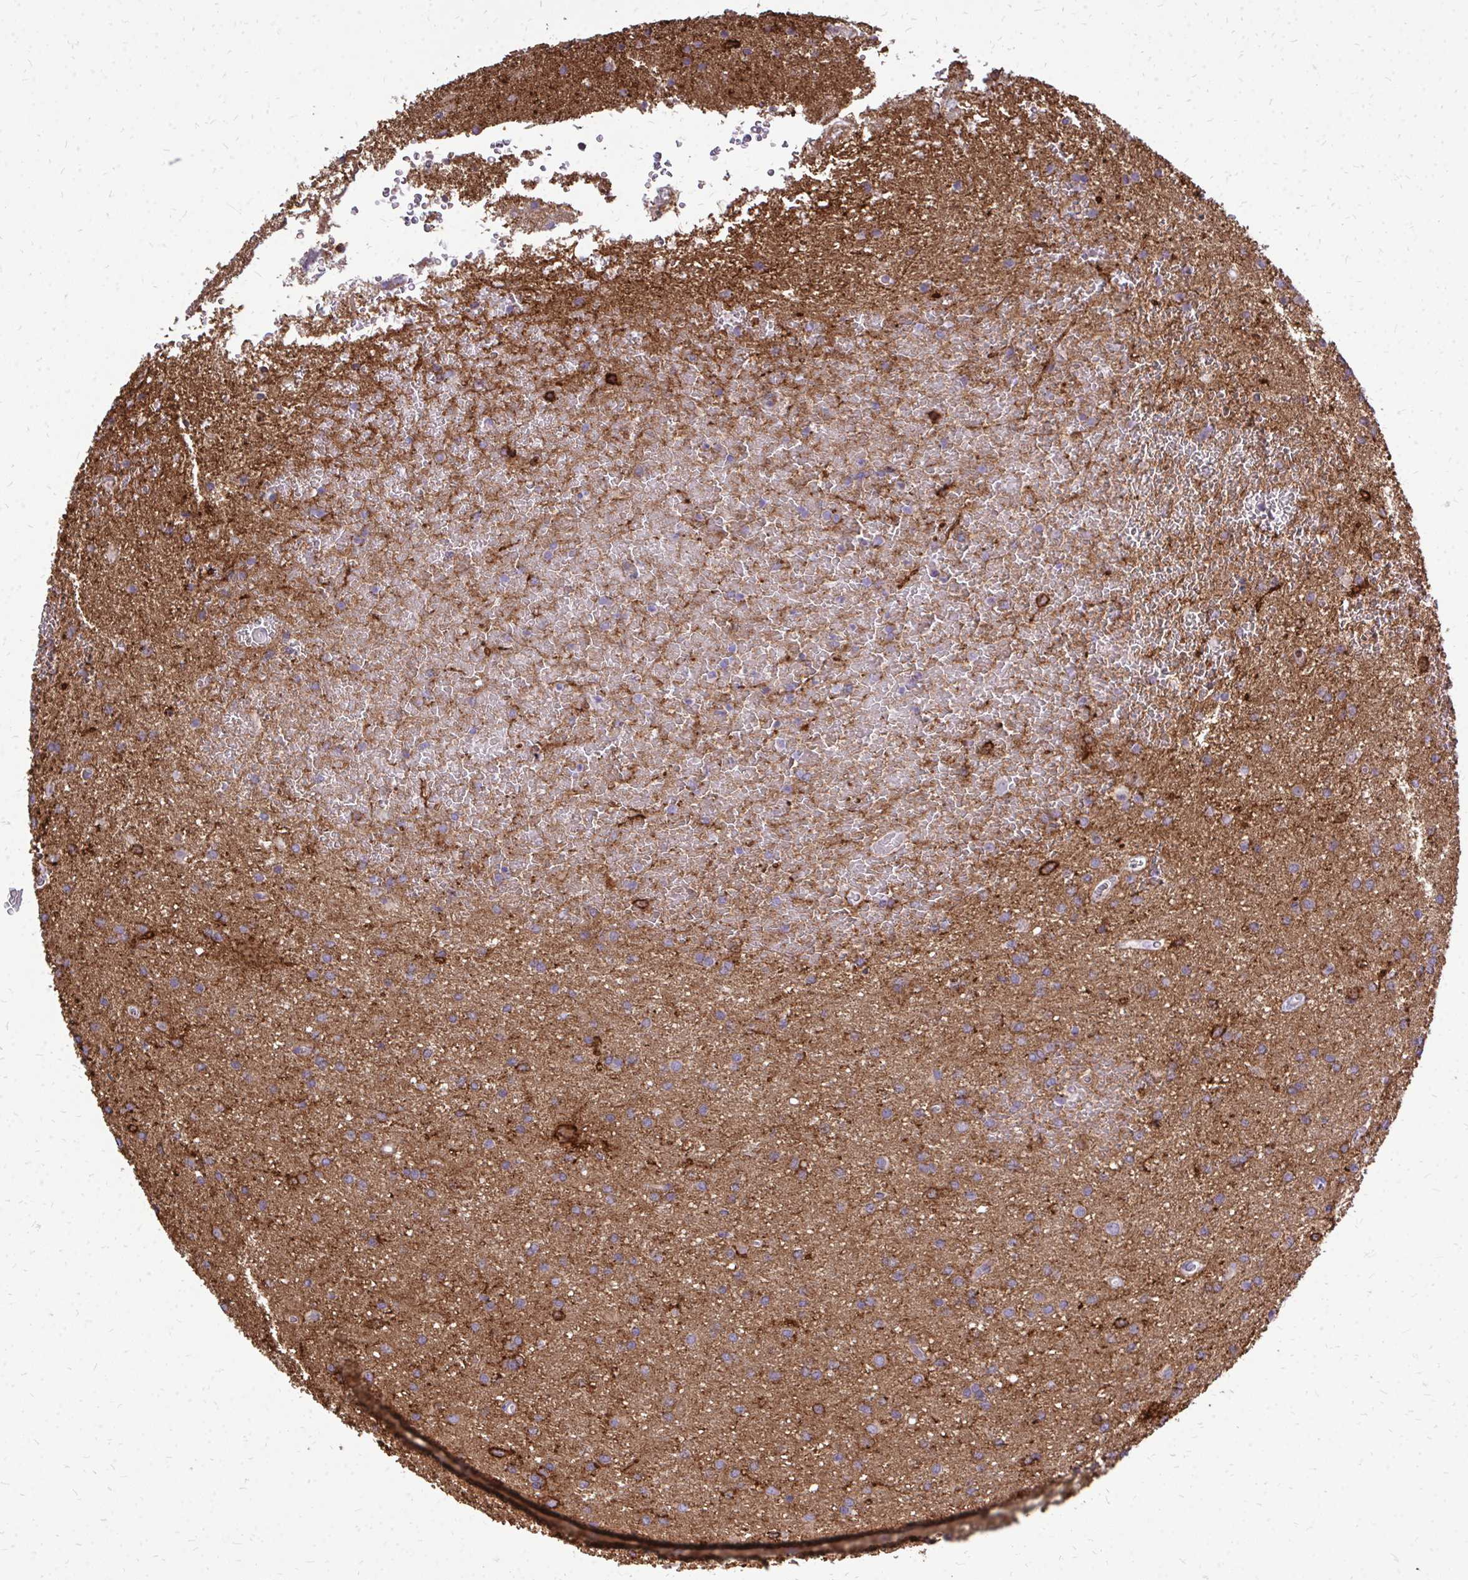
{"staining": {"intensity": "negative", "quantity": "none", "location": "none"}, "tissue": "glioma", "cell_type": "Tumor cells", "image_type": "cancer", "snomed": [{"axis": "morphology", "description": "Glioma, malignant, High grade"}, {"axis": "topography", "description": "Brain"}], "caption": "Malignant glioma (high-grade) stained for a protein using IHC displays no staining tumor cells.", "gene": "MARCKSL1", "patient": {"sex": "female", "age": 50}}